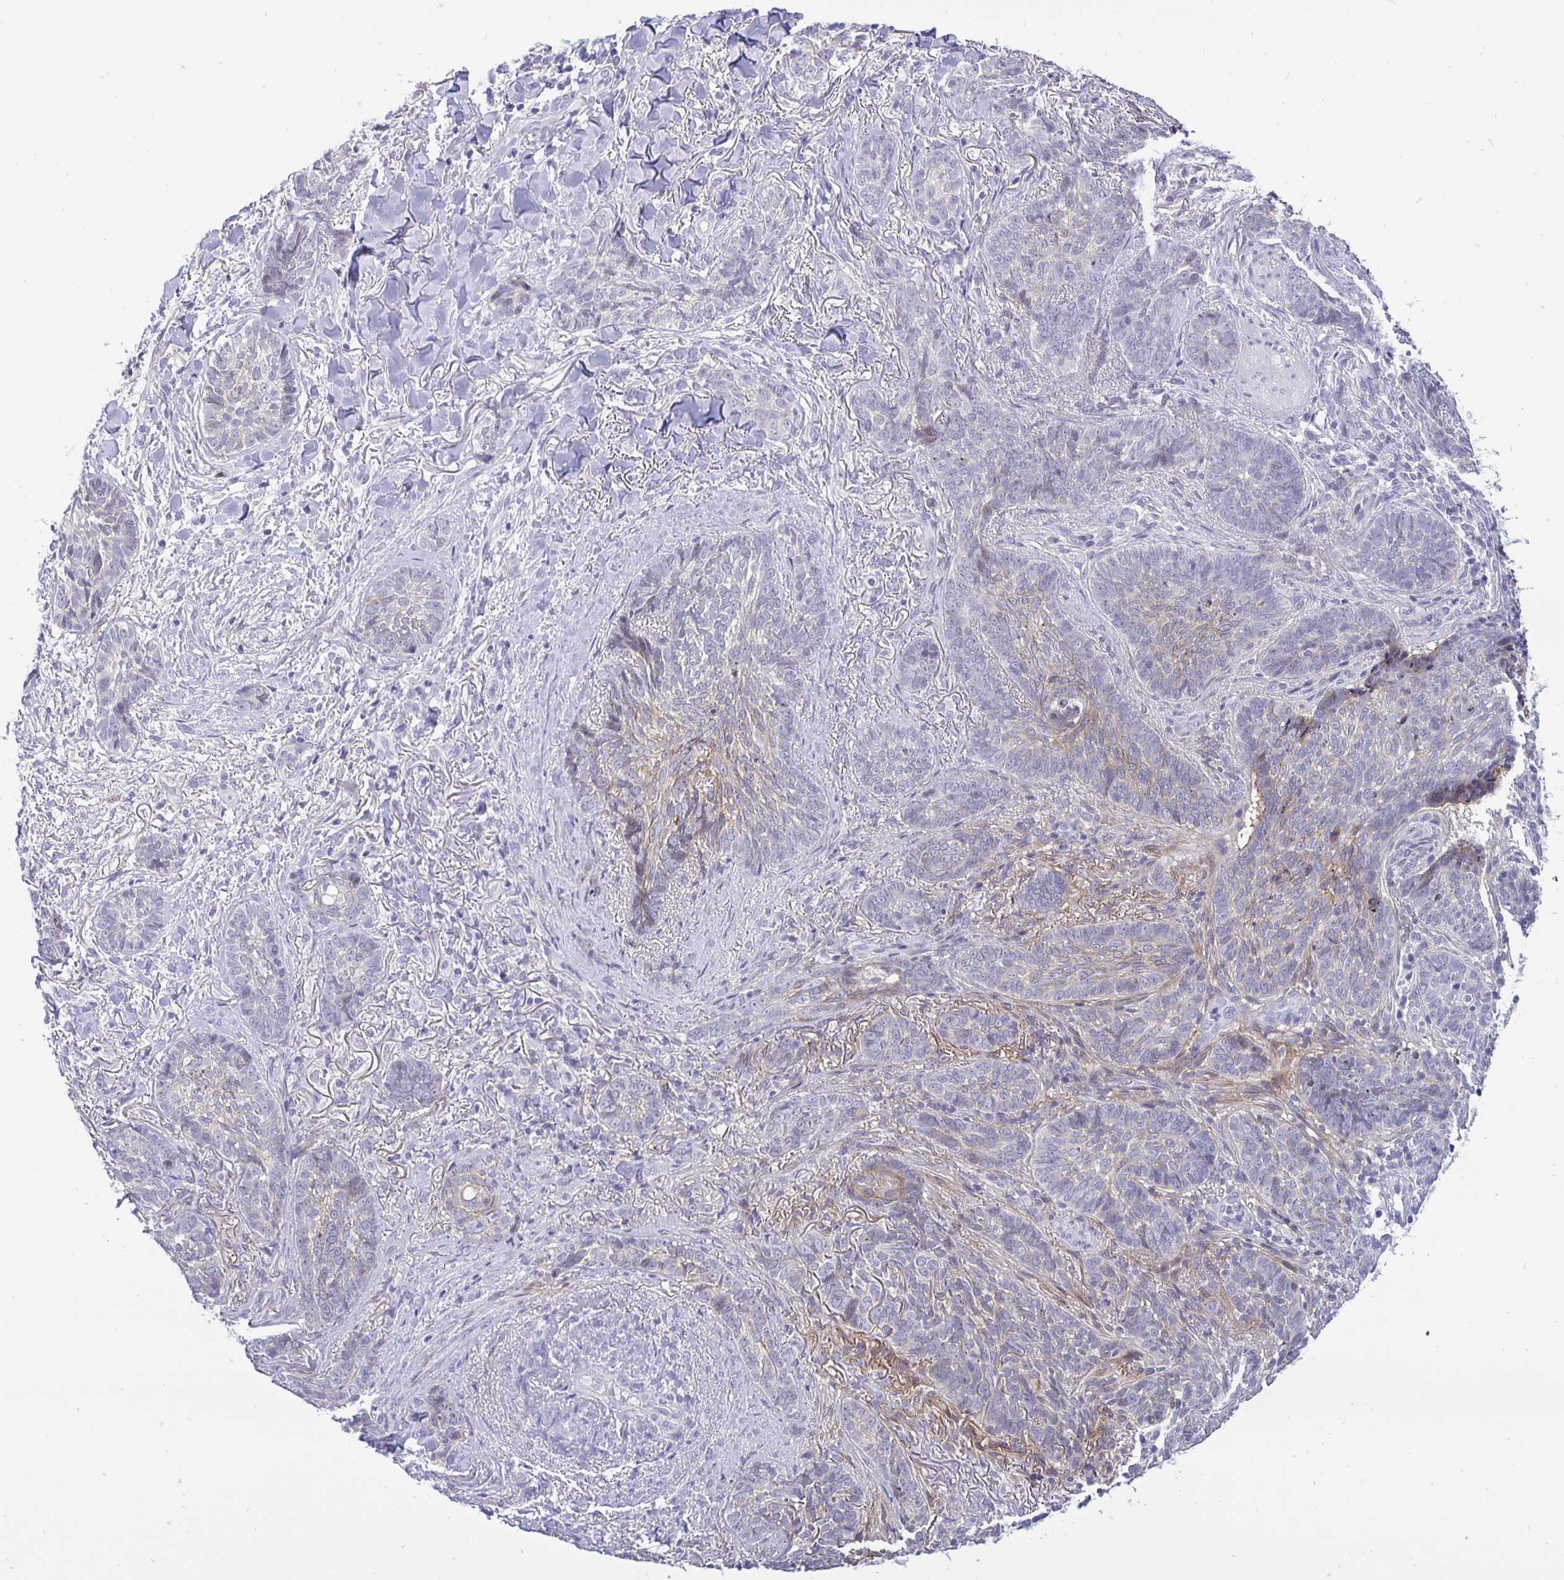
{"staining": {"intensity": "weak", "quantity": "<25%", "location": "cytoplasmic/membranous"}, "tissue": "skin cancer", "cell_type": "Tumor cells", "image_type": "cancer", "snomed": [{"axis": "morphology", "description": "Basal cell carcinoma"}, {"axis": "topography", "description": "Skin"}, {"axis": "topography", "description": "Skin of face"}], "caption": "IHC histopathology image of neoplastic tissue: human basal cell carcinoma (skin) stained with DAB exhibits no significant protein expression in tumor cells.", "gene": "ERBB2", "patient": {"sex": "male", "age": 88}}